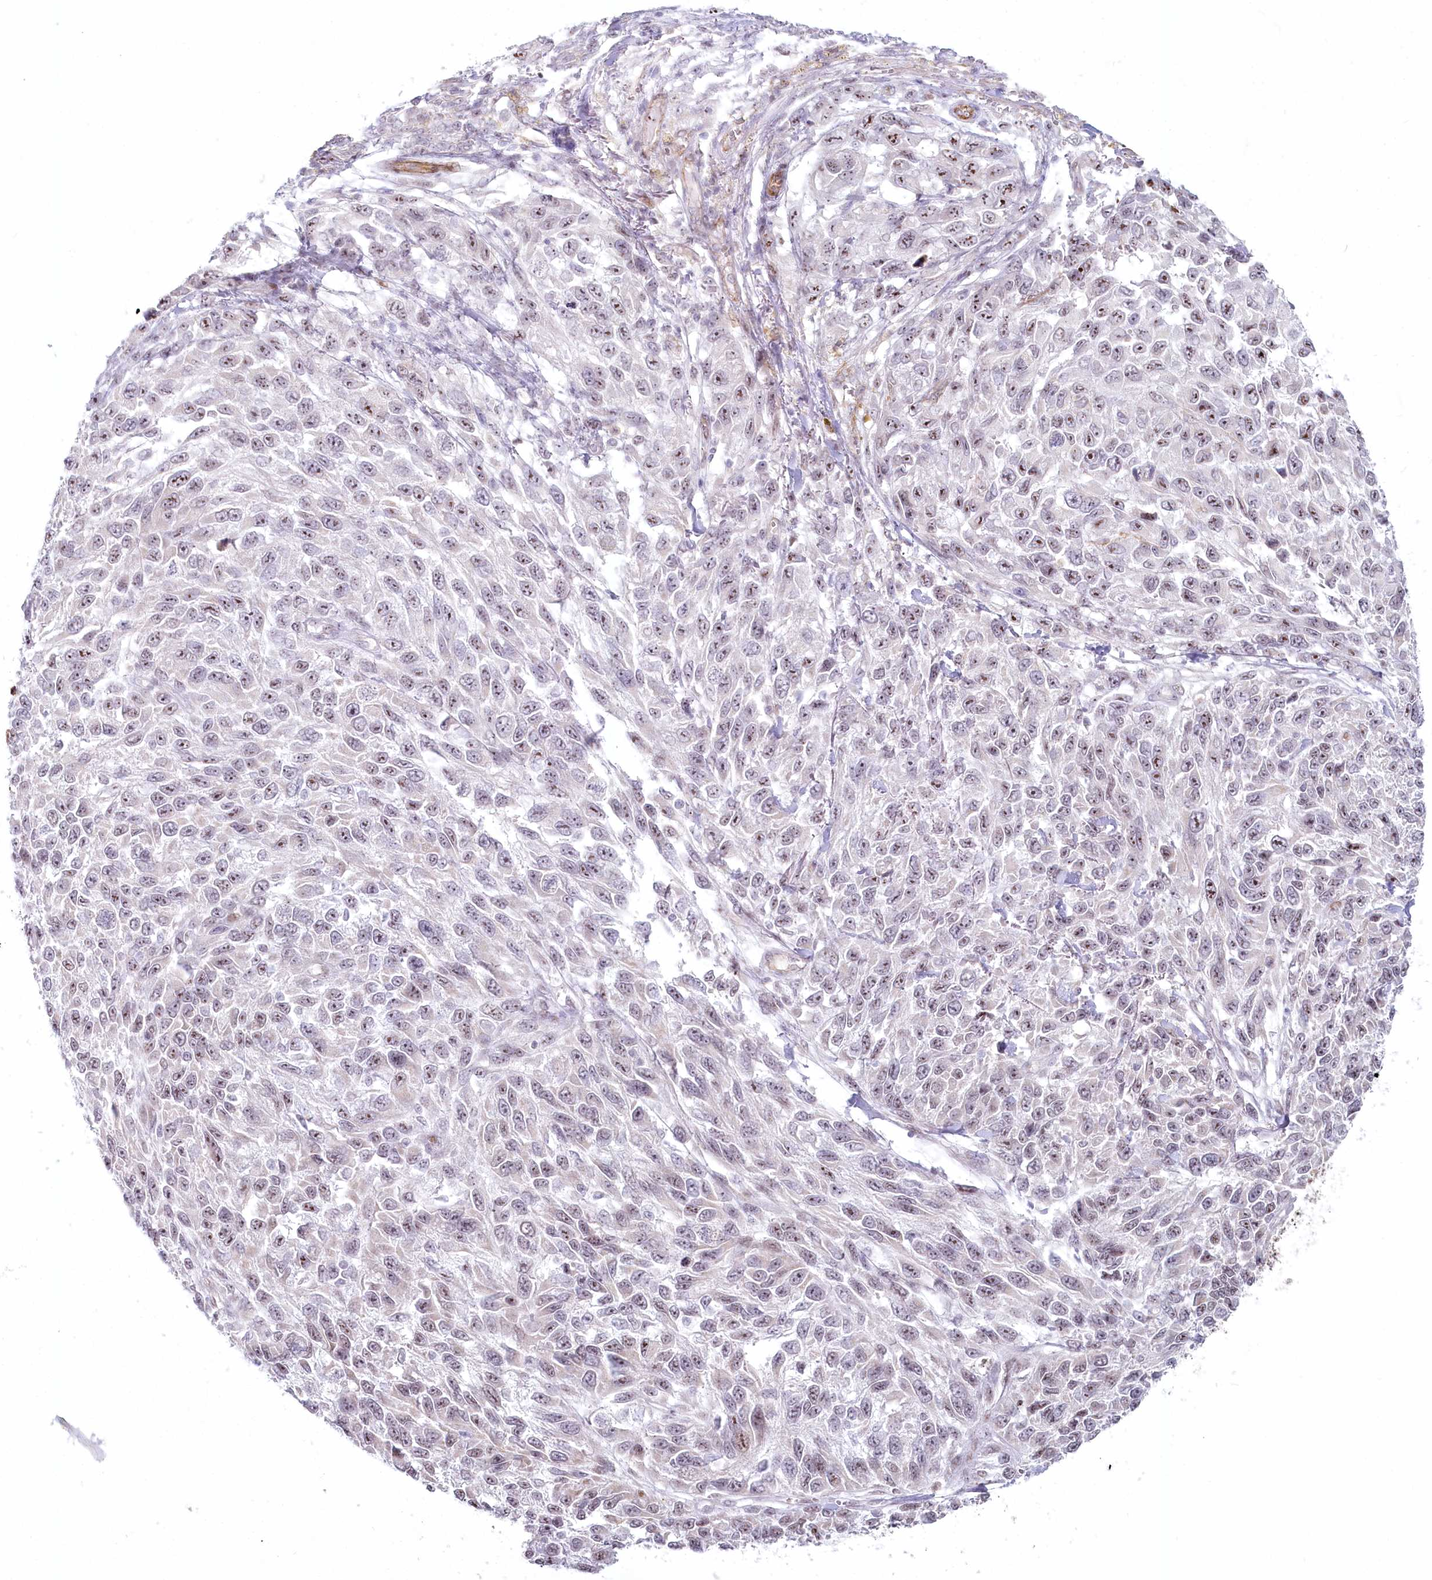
{"staining": {"intensity": "moderate", "quantity": "25%-75%", "location": "nuclear"}, "tissue": "melanoma", "cell_type": "Tumor cells", "image_type": "cancer", "snomed": [{"axis": "morphology", "description": "Malignant melanoma, NOS"}, {"axis": "topography", "description": "Skin"}], "caption": "Malignant melanoma stained for a protein demonstrates moderate nuclear positivity in tumor cells.", "gene": "ABHD8", "patient": {"sex": "female", "age": 96}}